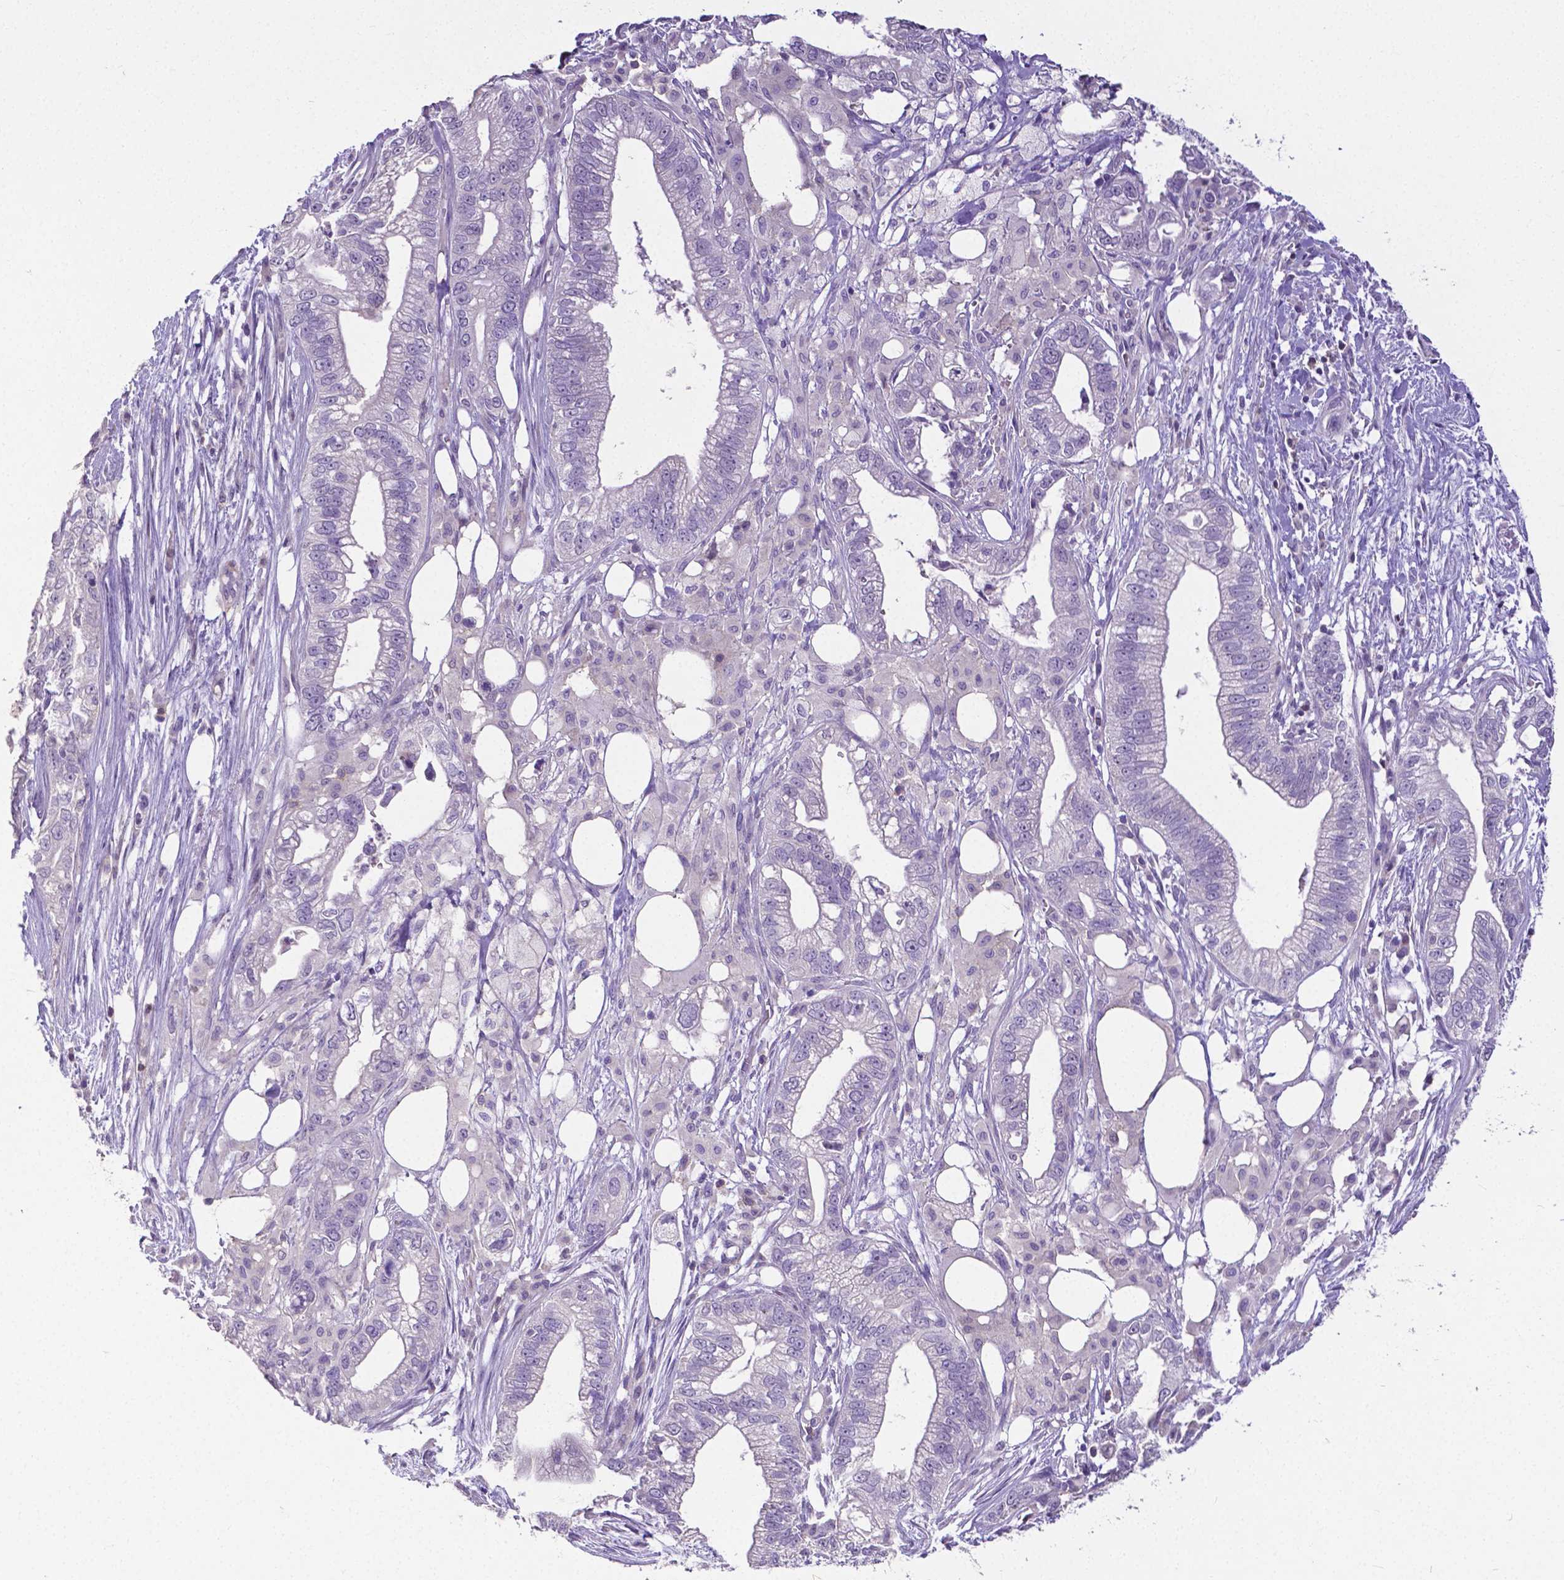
{"staining": {"intensity": "negative", "quantity": "none", "location": "none"}, "tissue": "pancreatic cancer", "cell_type": "Tumor cells", "image_type": "cancer", "snomed": [{"axis": "morphology", "description": "Adenocarcinoma, NOS"}, {"axis": "topography", "description": "Pancreas"}], "caption": "Immunohistochemistry (IHC) micrograph of neoplastic tissue: human pancreatic adenocarcinoma stained with DAB demonstrates no significant protein positivity in tumor cells.", "gene": "CD4", "patient": {"sex": "male", "age": 70}}